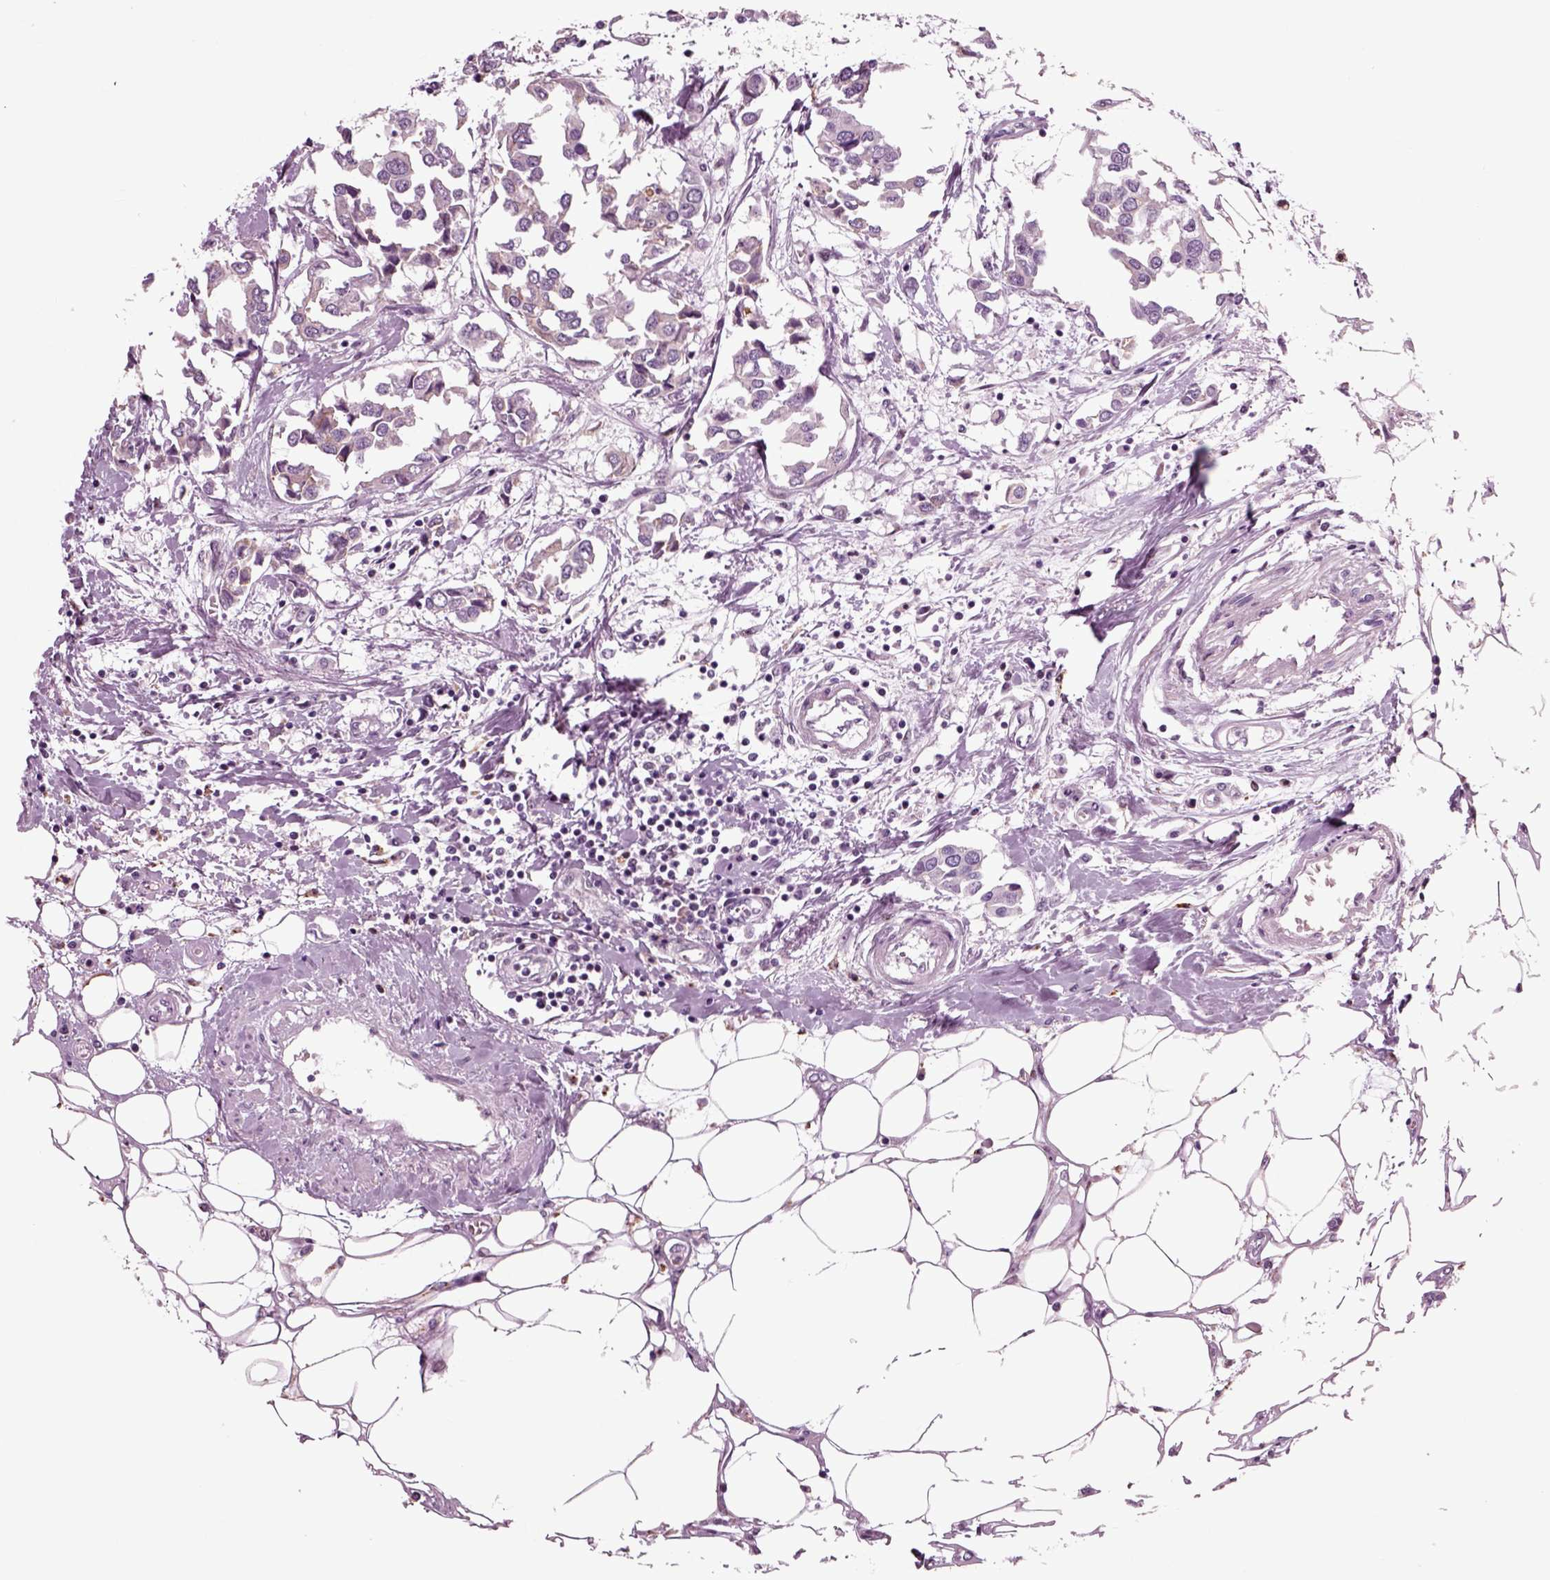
{"staining": {"intensity": "moderate", "quantity": "<25%", "location": "cytoplasmic/membranous"}, "tissue": "breast cancer", "cell_type": "Tumor cells", "image_type": "cancer", "snomed": [{"axis": "morphology", "description": "Duct carcinoma"}, {"axis": "topography", "description": "Breast"}], "caption": "IHC (DAB (3,3'-diaminobenzidine)) staining of human infiltrating ductal carcinoma (breast) displays moderate cytoplasmic/membranous protein positivity in about <25% of tumor cells. The protein of interest is stained brown, and the nuclei are stained in blue (DAB (3,3'-diaminobenzidine) IHC with brightfield microscopy, high magnification).", "gene": "CHGB", "patient": {"sex": "female", "age": 83}}